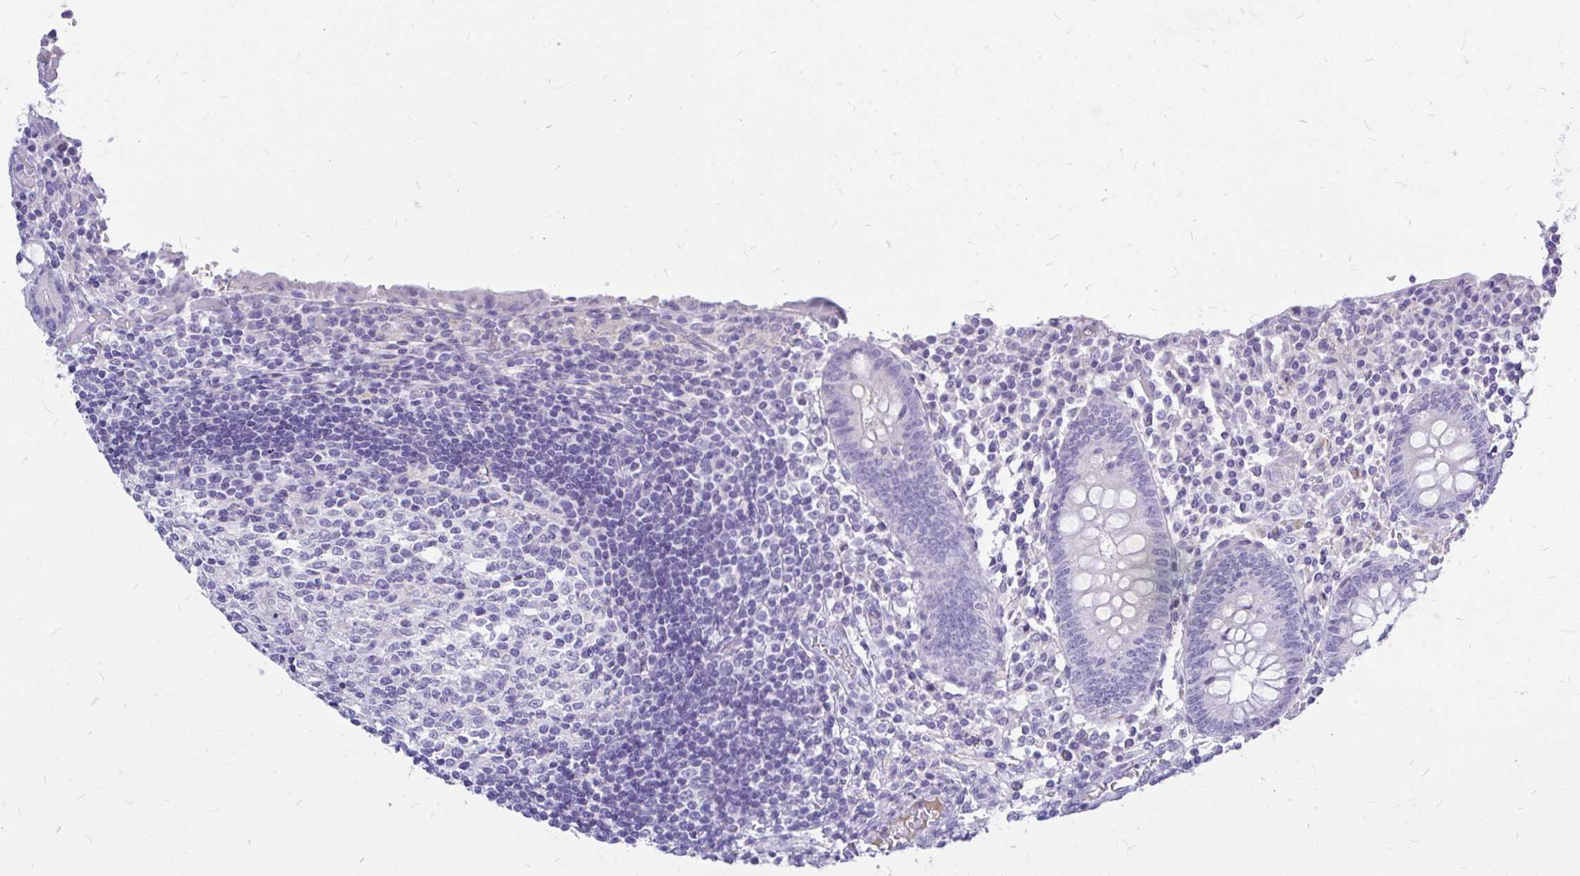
{"staining": {"intensity": "negative", "quantity": "none", "location": "none"}, "tissue": "appendix", "cell_type": "Glandular cells", "image_type": "normal", "snomed": [{"axis": "morphology", "description": "Normal tissue, NOS"}, {"axis": "topography", "description": "Appendix"}], "caption": "Immunohistochemistry (IHC) of unremarkable human appendix shows no positivity in glandular cells. The staining is performed using DAB brown chromogen with nuclei counter-stained in using hematoxylin.", "gene": "MAP1LC3A", "patient": {"sex": "female", "age": 17}}